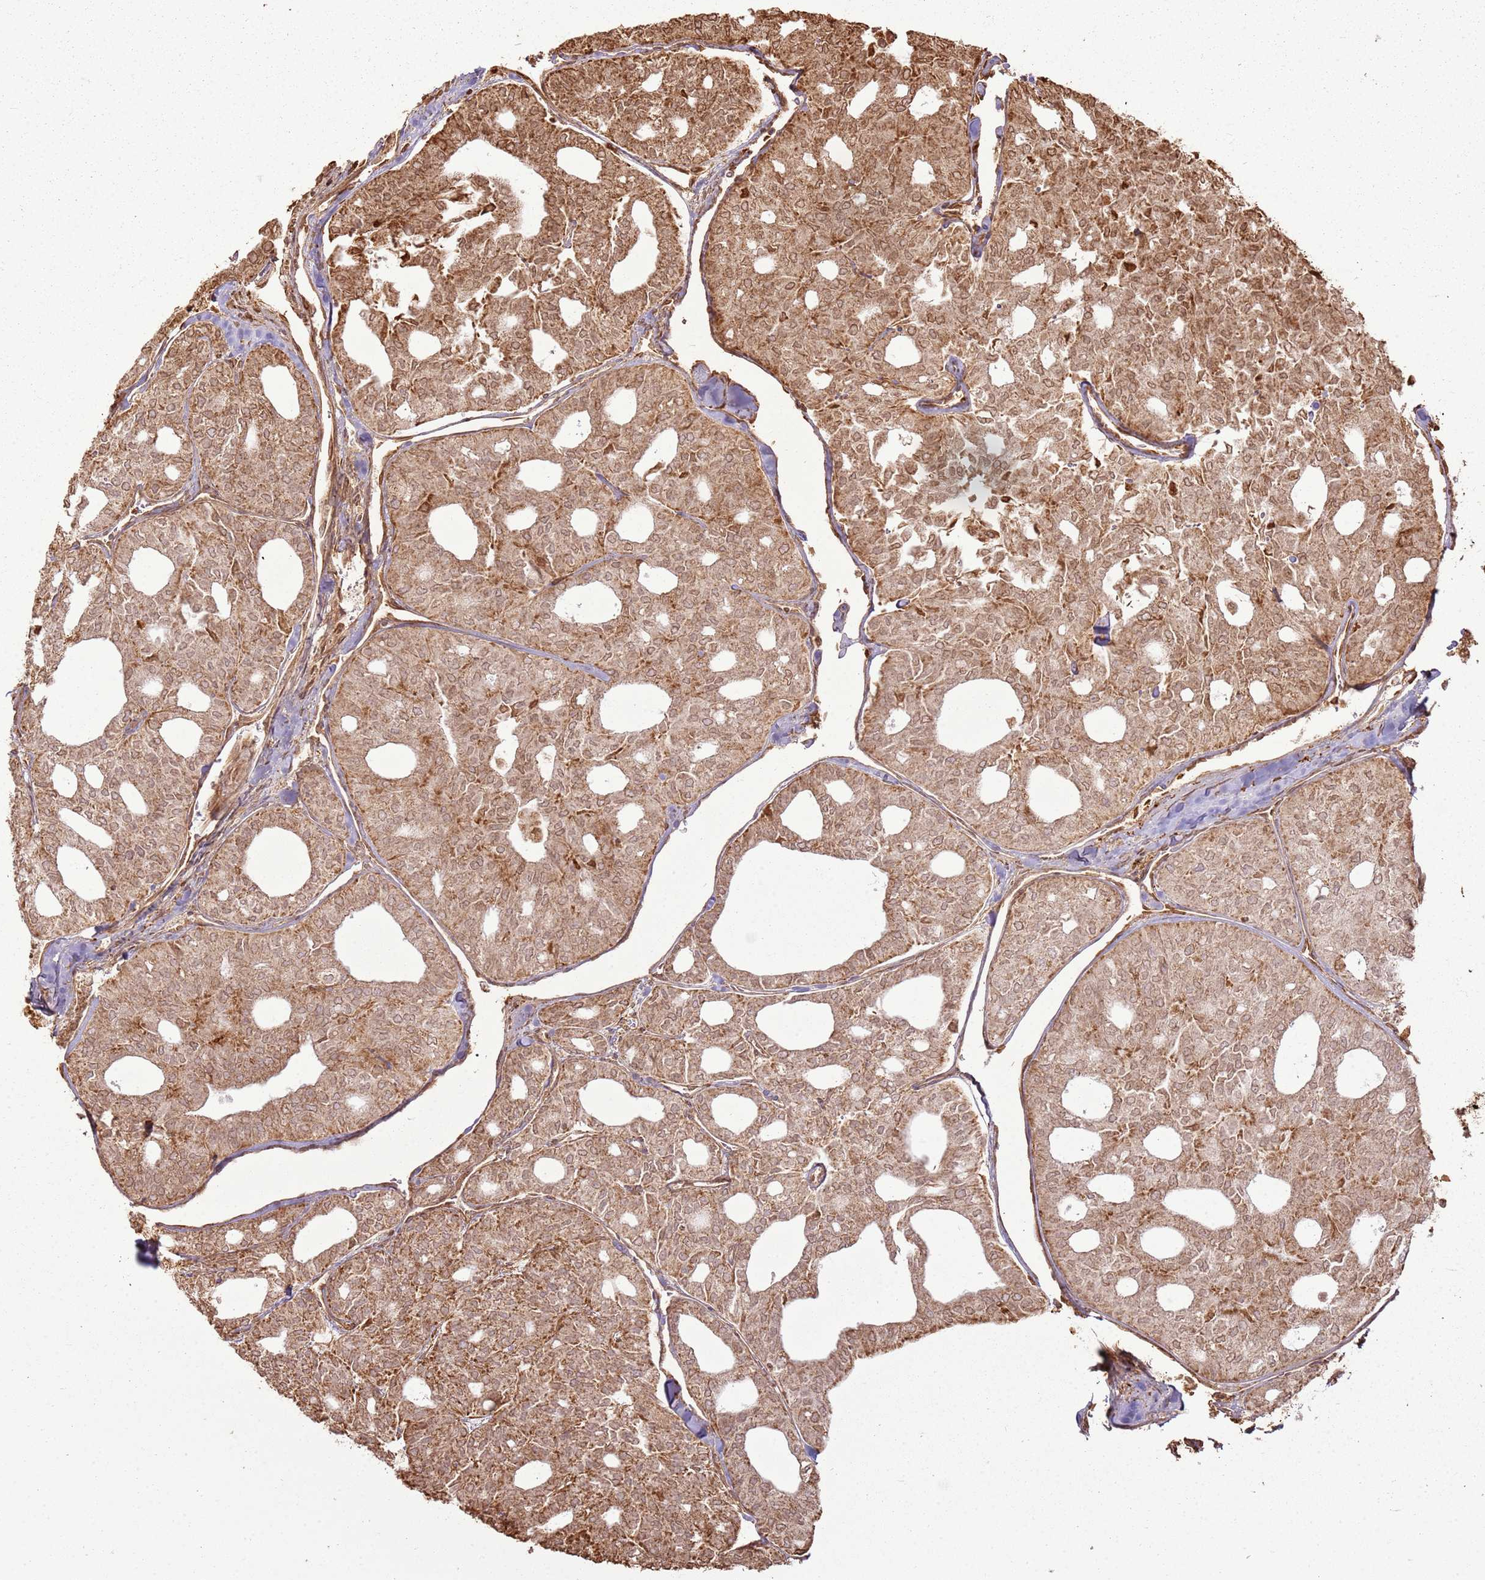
{"staining": {"intensity": "moderate", "quantity": ">75%", "location": "cytoplasmic/membranous,nuclear"}, "tissue": "thyroid cancer", "cell_type": "Tumor cells", "image_type": "cancer", "snomed": [{"axis": "morphology", "description": "Follicular adenoma carcinoma, NOS"}, {"axis": "topography", "description": "Thyroid gland"}], "caption": "Brown immunohistochemical staining in human thyroid follicular adenoma carcinoma displays moderate cytoplasmic/membranous and nuclear expression in approximately >75% of tumor cells. (IHC, brightfield microscopy, high magnification).", "gene": "DDX59", "patient": {"sex": "male", "age": 75}}